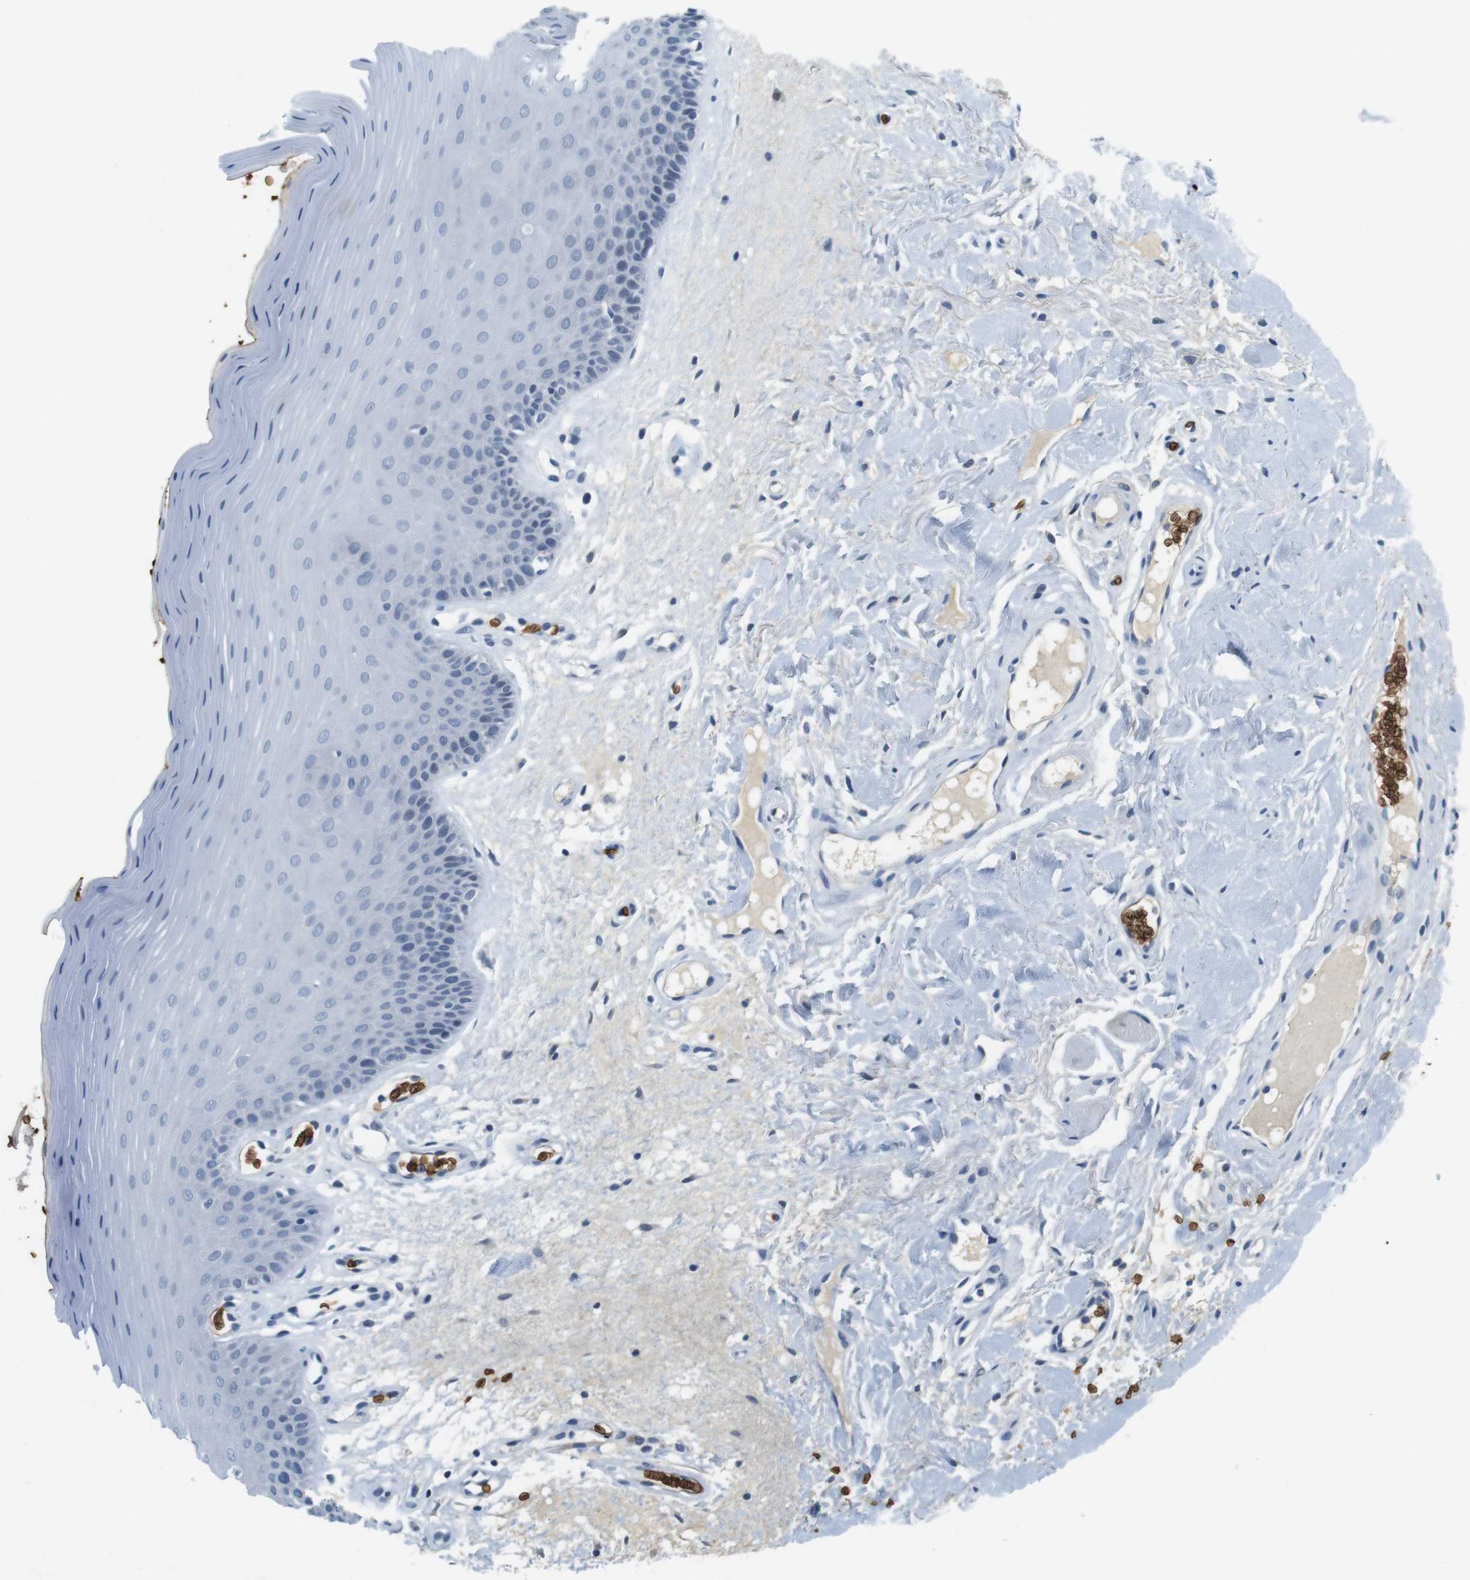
{"staining": {"intensity": "negative", "quantity": "none", "location": "none"}, "tissue": "oral mucosa", "cell_type": "Squamous epithelial cells", "image_type": "normal", "snomed": [{"axis": "morphology", "description": "Normal tissue, NOS"}, {"axis": "morphology", "description": "Squamous cell carcinoma, NOS"}, {"axis": "topography", "description": "Skeletal muscle"}, {"axis": "topography", "description": "Adipose tissue"}, {"axis": "topography", "description": "Vascular tissue"}, {"axis": "topography", "description": "Oral tissue"}, {"axis": "topography", "description": "Peripheral nerve tissue"}, {"axis": "topography", "description": "Head-Neck"}], "caption": "Squamous epithelial cells show no significant protein staining in normal oral mucosa.", "gene": "SLC4A1", "patient": {"sex": "male", "age": 71}}